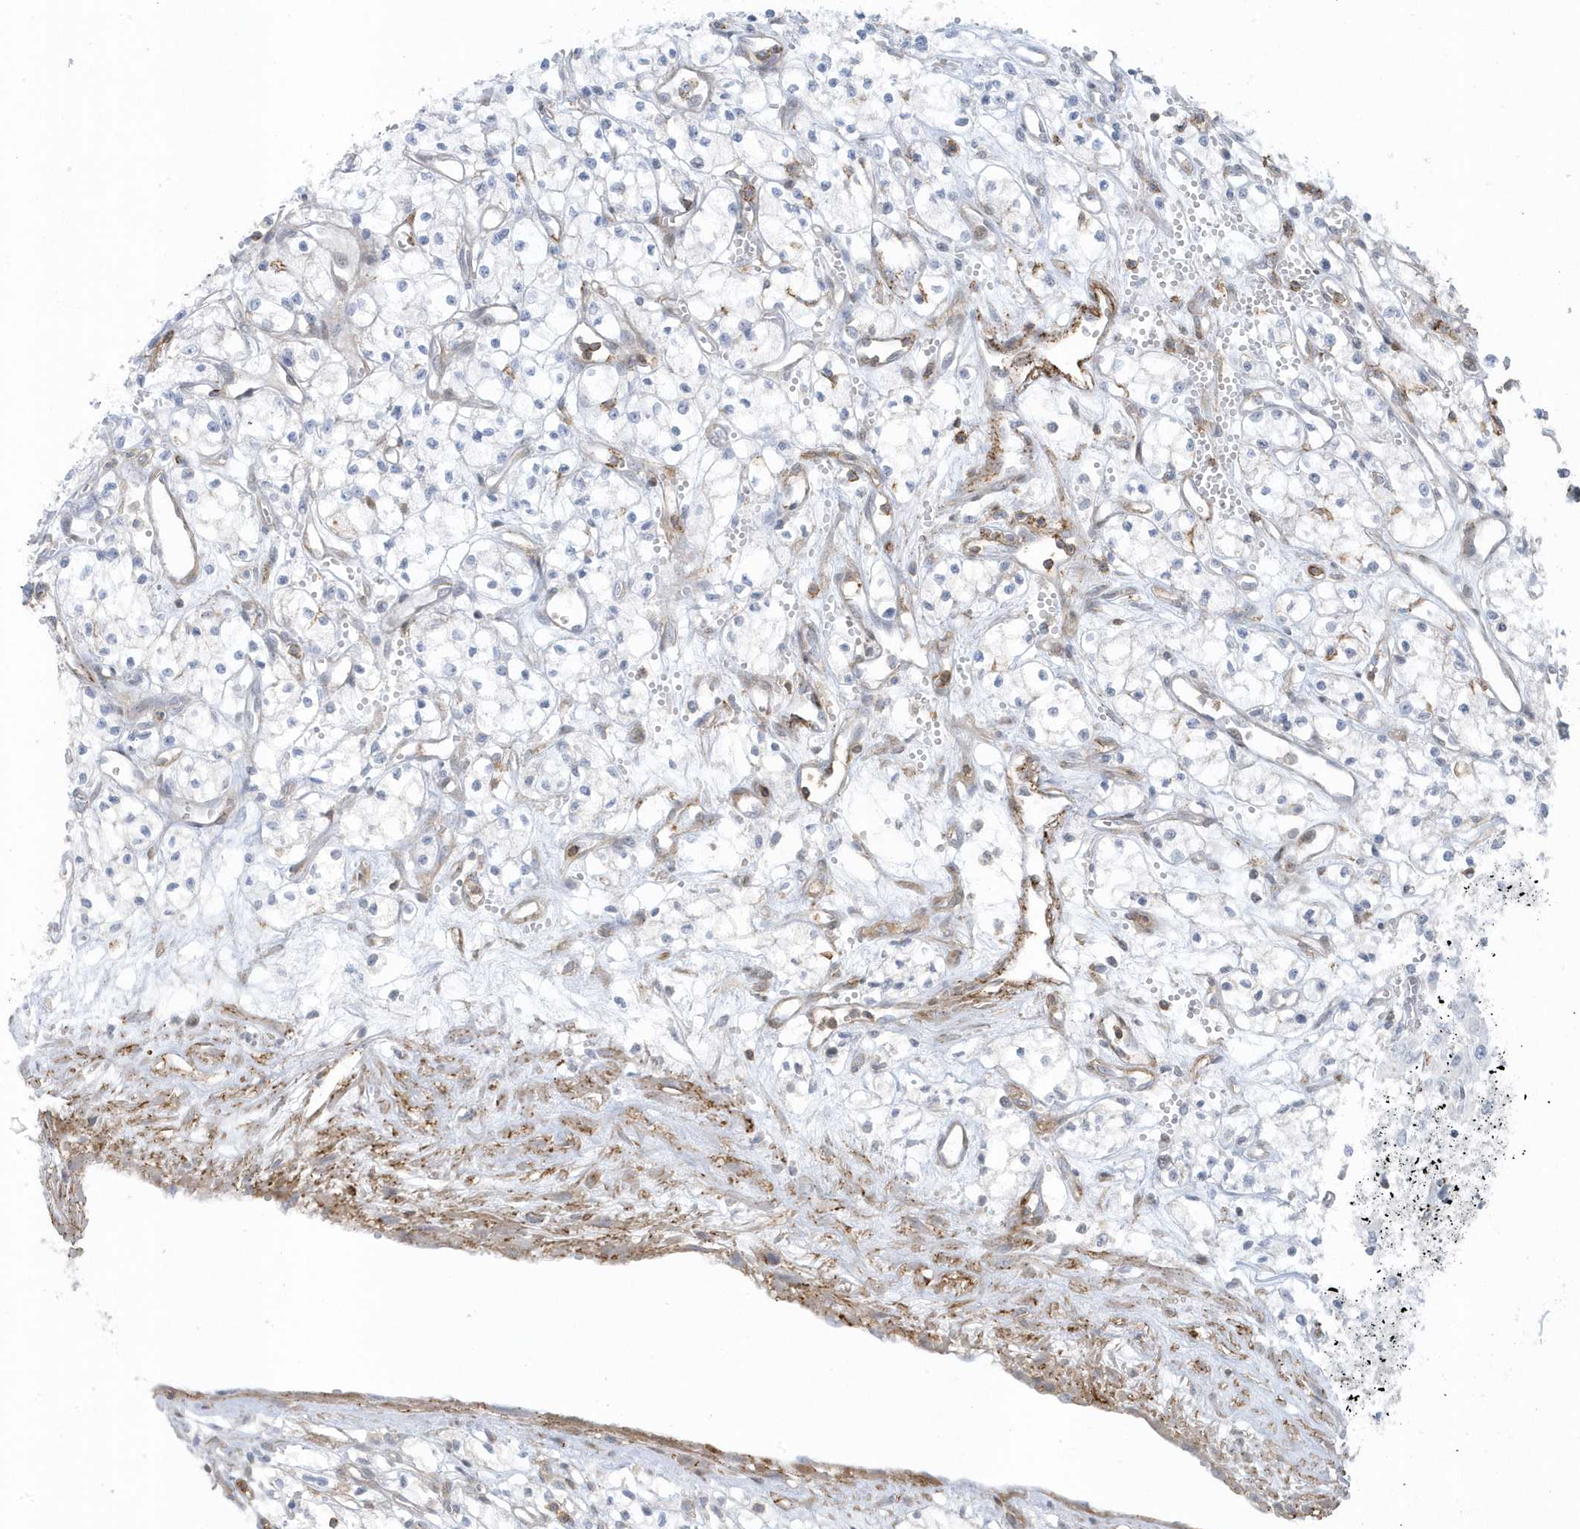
{"staining": {"intensity": "negative", "quantity": "none", "location": "none"}, "tissue": "renal cancer", "cell_type": "Tumor cells", "image_type": "cancer", "snomed": [{"axis": "morphology", "description": "Adenocarcinoma, NOS"}, {"axis": "topography", "description": "Kidney"}], "caption": "Tumor cells show no significant protein expression in renal cancer.", "gene": "CACNB2", "patient": {"sex": "male", "age": 59}}